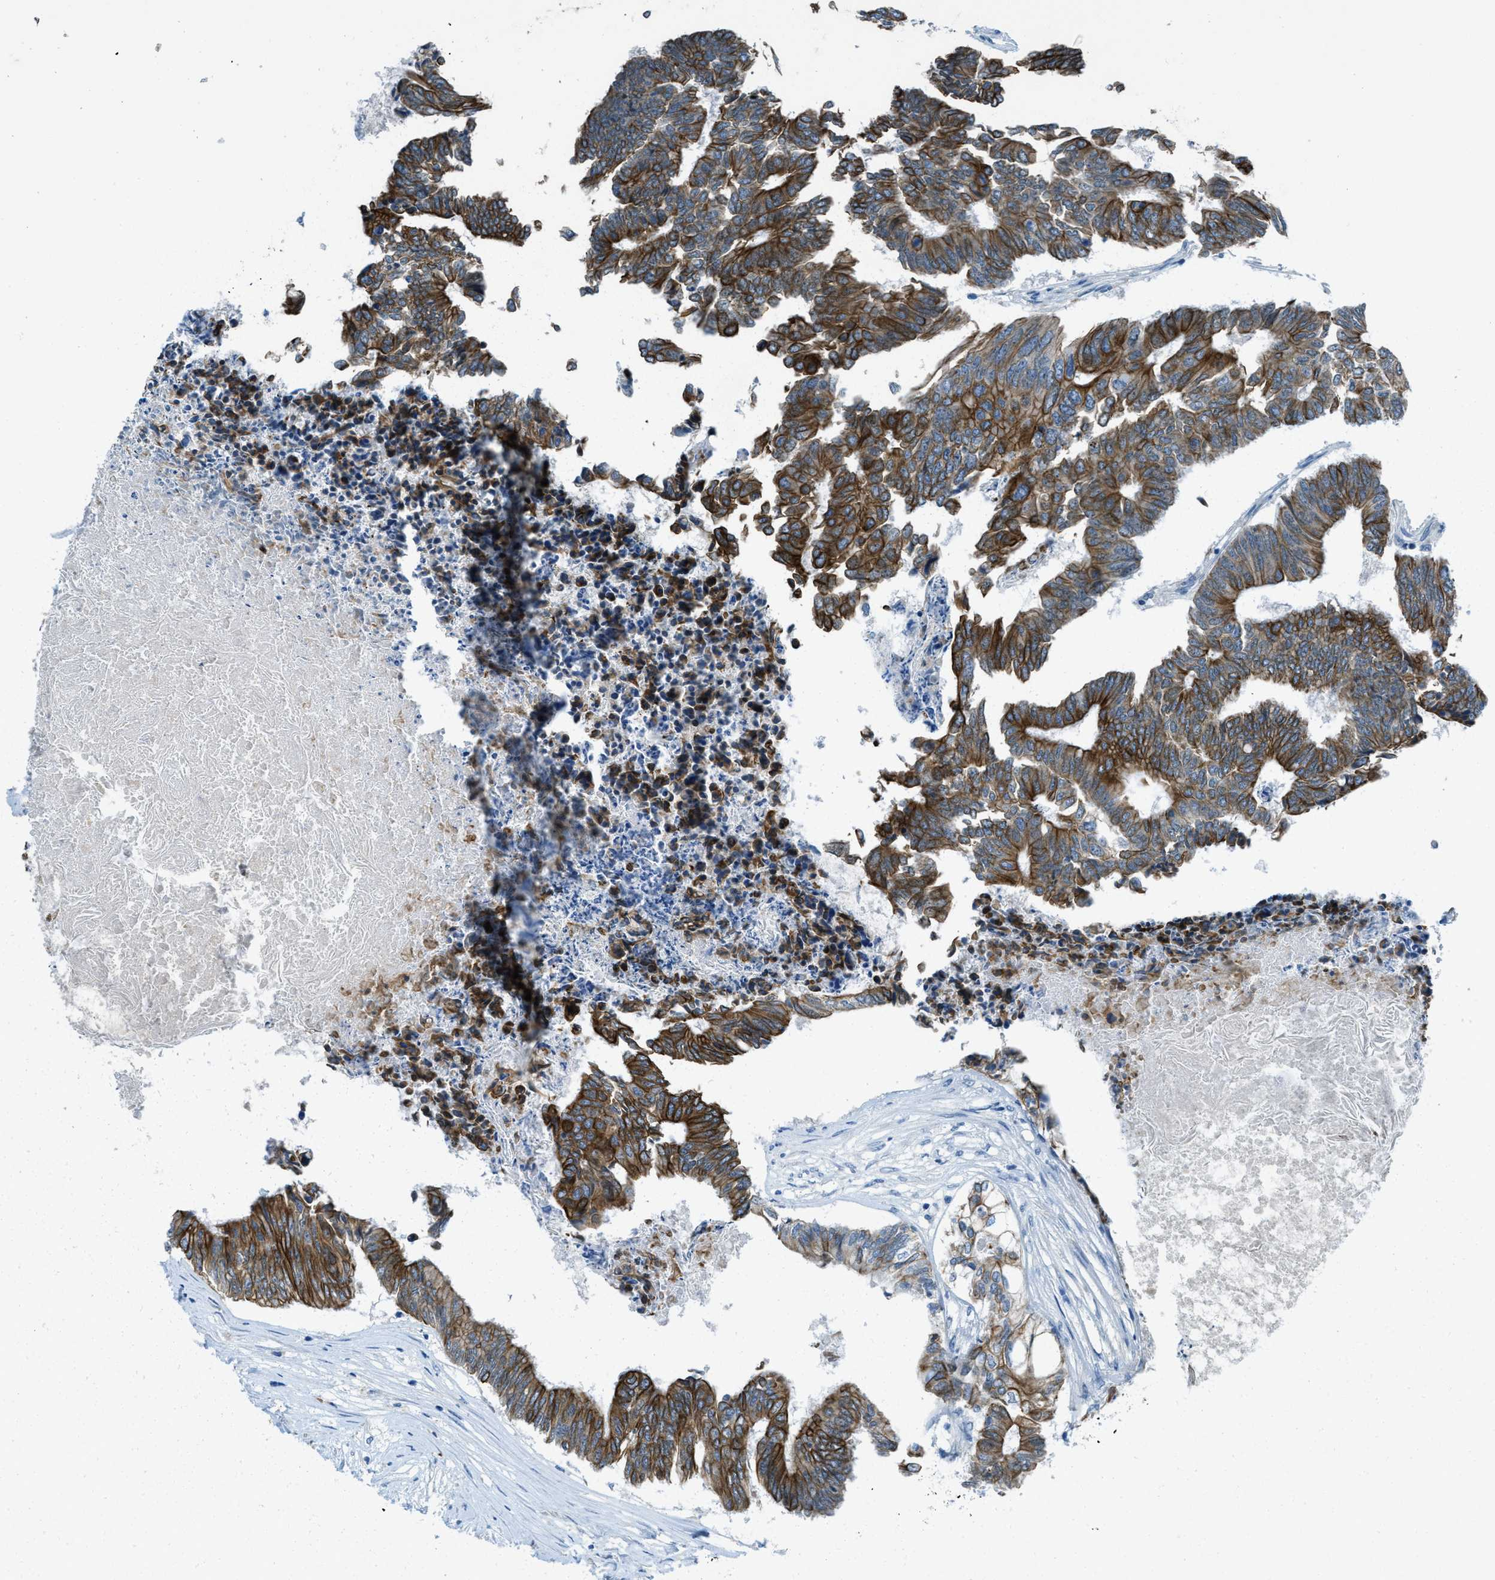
{"staining": {"intensity": "strong", "quantity": "25%-75%", "location": "cytoplasmic/membranous"}, "tissue": "colorectal cancer", "cell_type": "Tumor cells", "image_type": "cancer", "snomed": [{"axis": "morphology", "description": "Adenocarcinoma, NOS"}, {"axis": "topography", "description": "Rectum"}], "caption": "Strong cytoplasmic/membranous protein expression is present in about 25%-75% of tumor cells in adenocarcinoma (colorectal).", "gene": "KLHL8", "patient": {"sex": "male", "age": 63}}